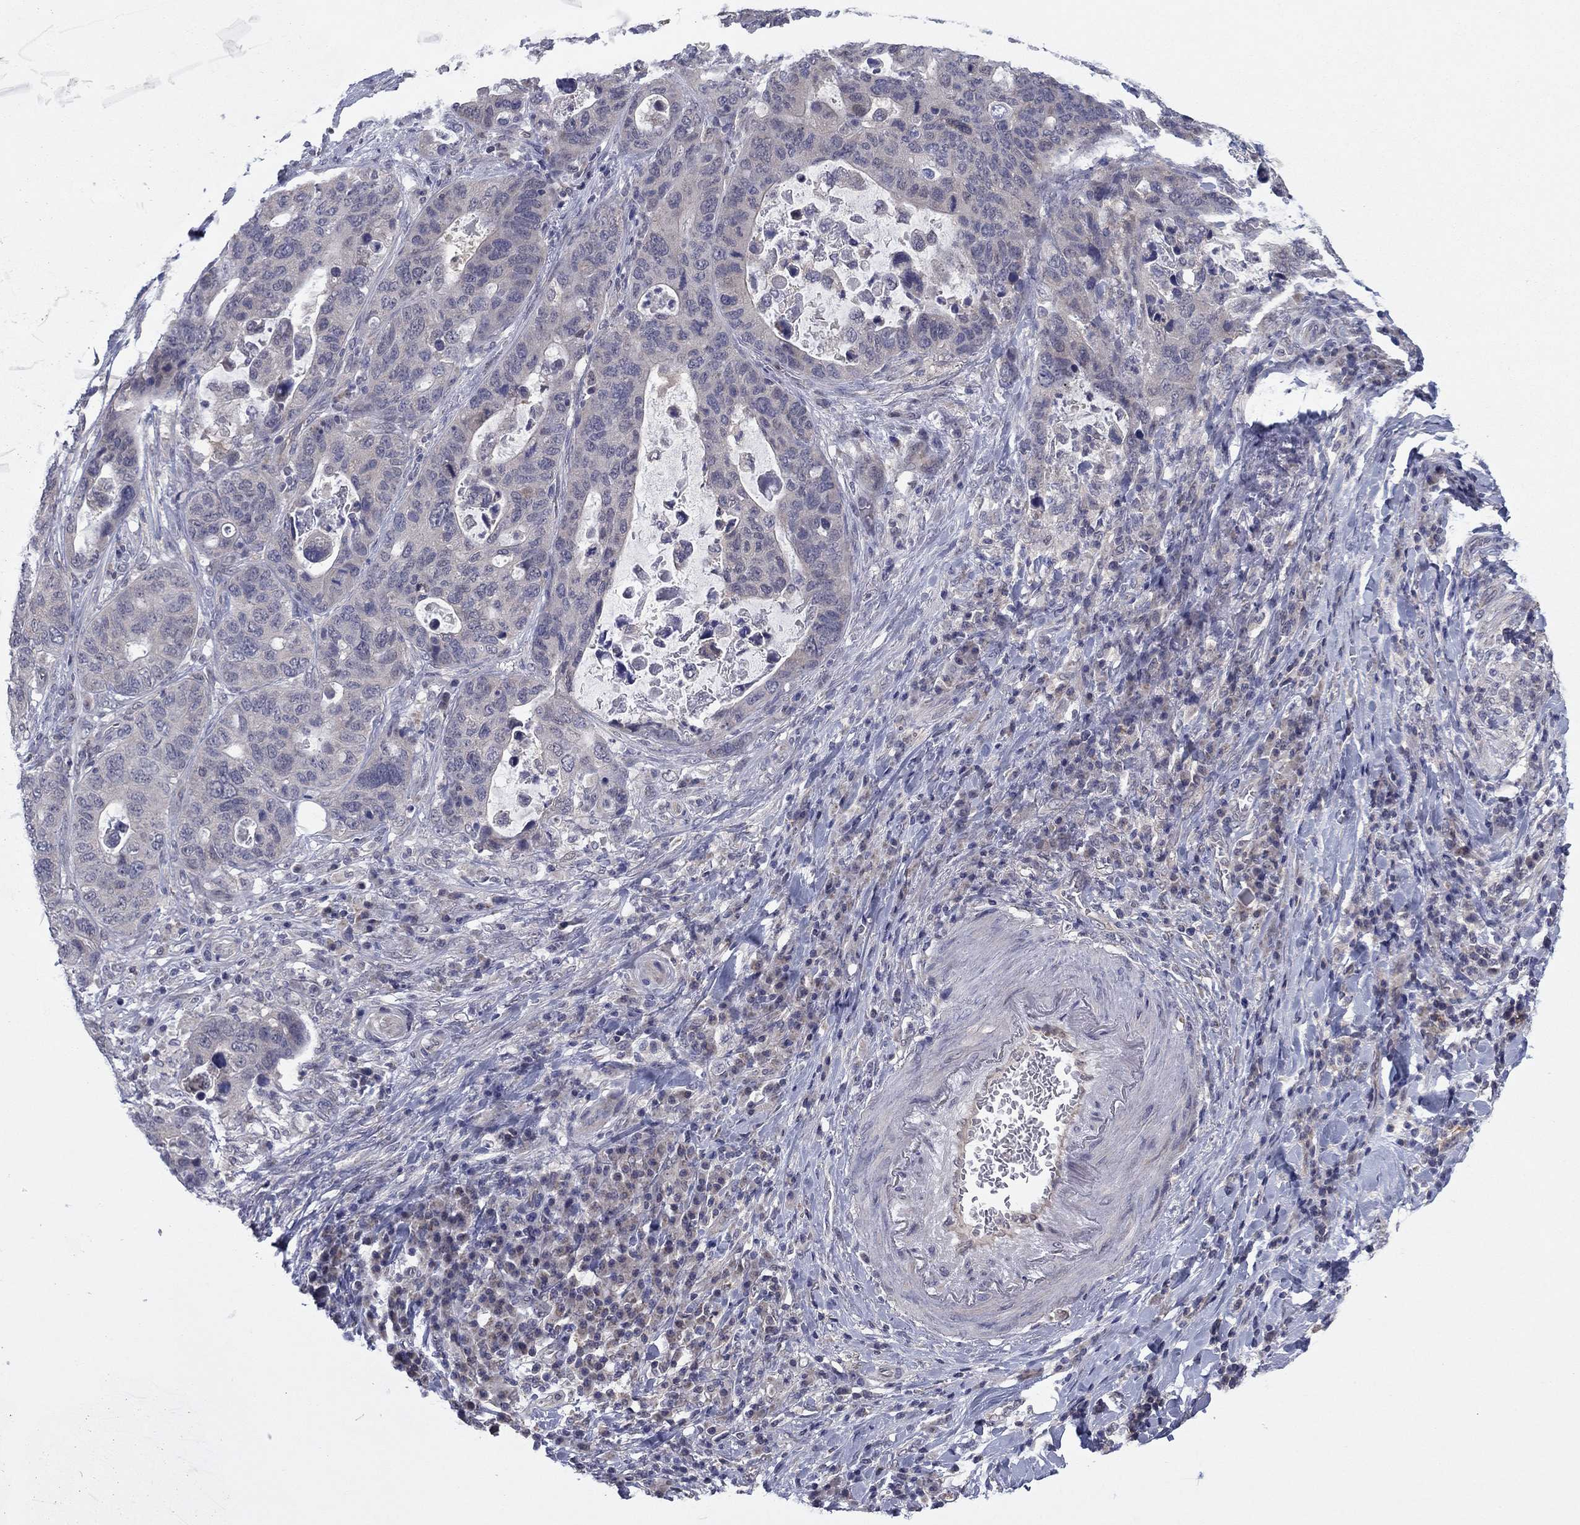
{"staining": {"intensity": "negative", "quantity": "none", "location": "none"}, "tissue": "stomach cancer", "cell_type": "Tumor cells", "image_type": "cancer", "snomed": [{"axis": "morphology", "description": "Adenocarcinoma, NOS"}, {"axis": "topography", "description": "Stomach"}], "caption": "Tumor cells are negative for protein expression in human adenocarcinoma (stomach). (Stains: DAB (3,3'-diaminobenzidine) immunohistochemistry with hematoxylin counter stain, Microscopy: brightfield microscopy at high magnification).", "gene": "GRHPR", "patient": {"sex": "male", "age": 54}}